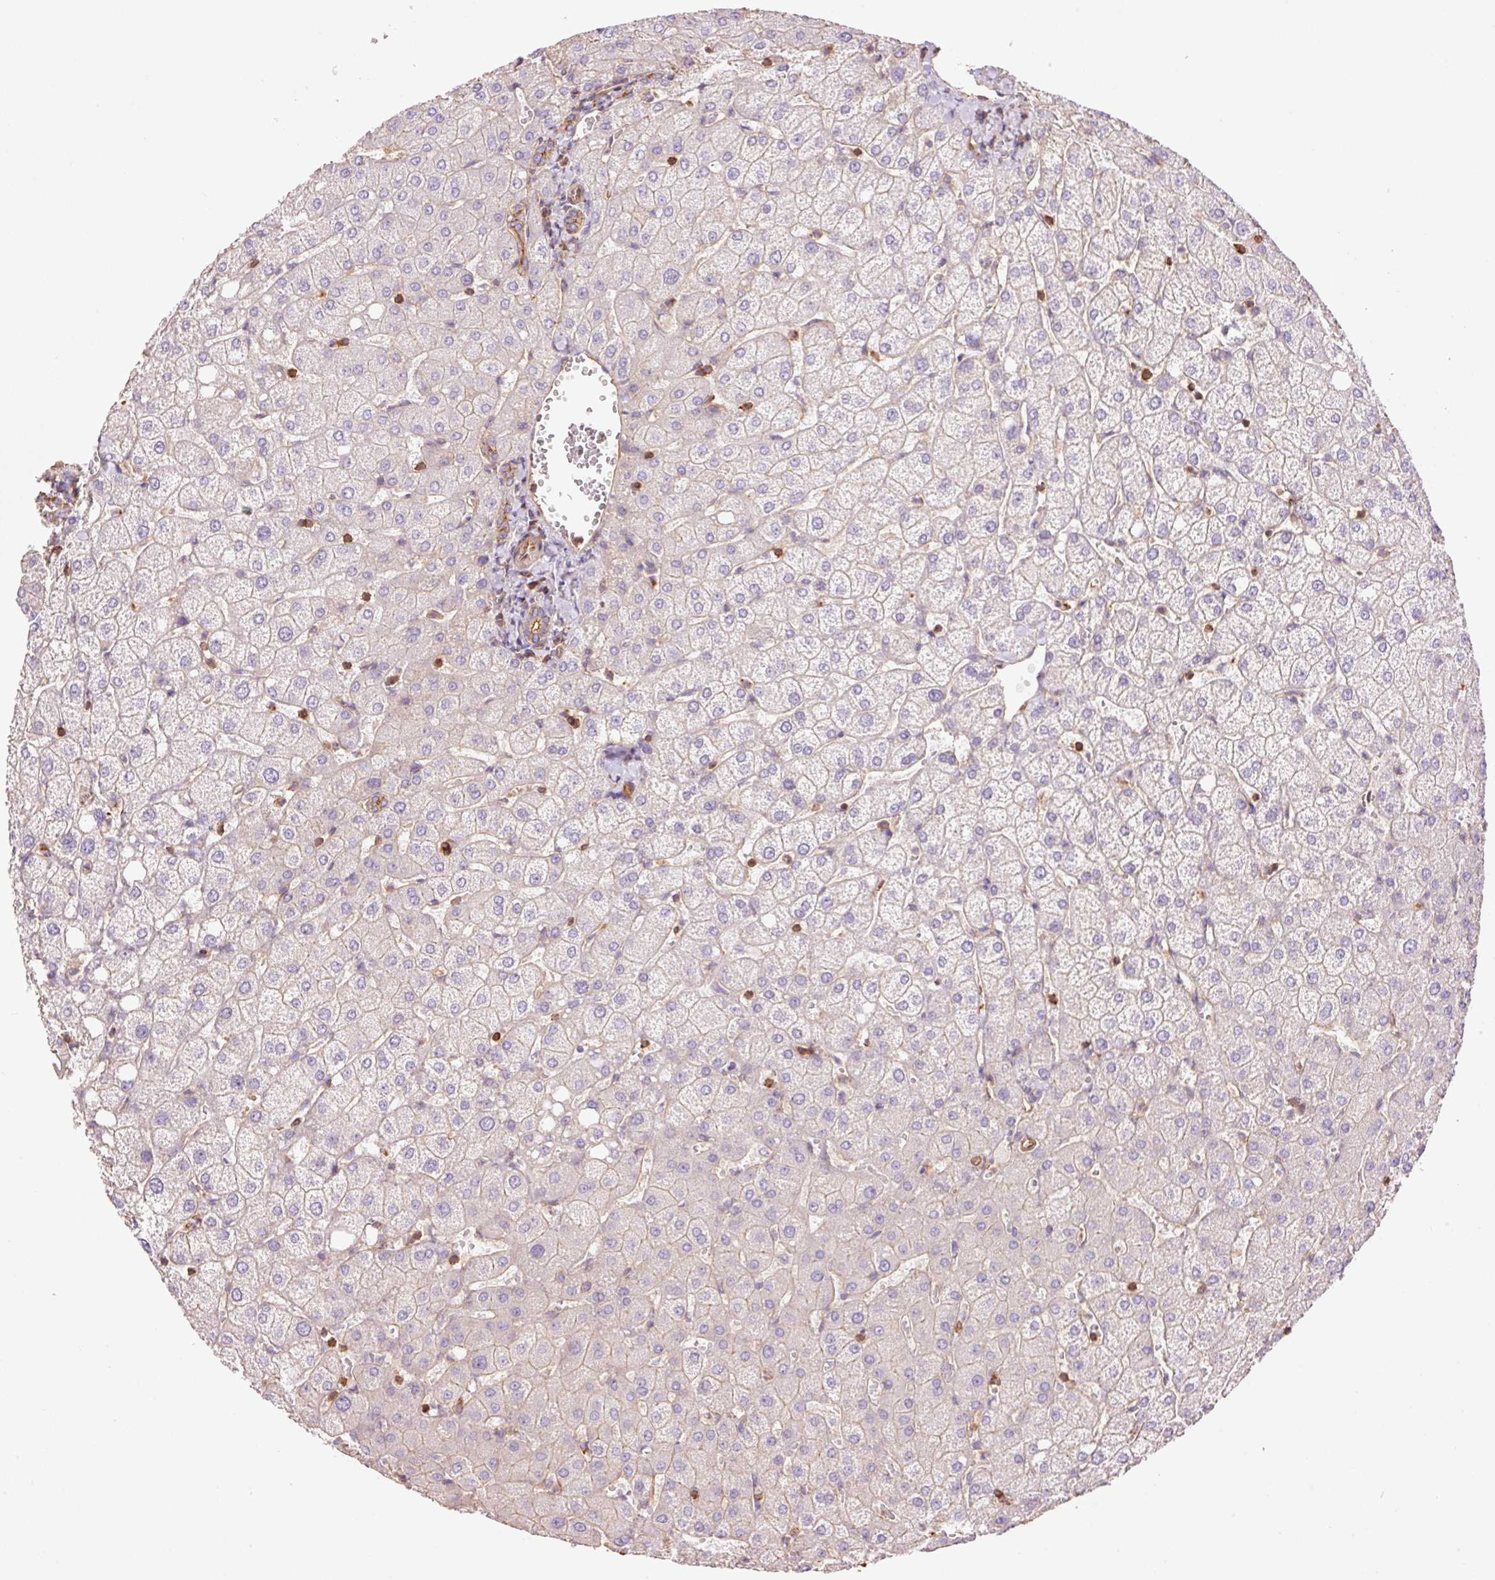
{"staining": {"intensity": "moderate", "quantity": "<25%", "location": "cytoplasmic/membranous"}, "tissue": "liver", "cell_type": "Cholangiocytes", "image_type": "normal", "snomed": [{"axis": "morphology", "description": "Normal tissue, NOS"}, {"axis": "topography", "description": "Liver"}], "caption": "Immunohistochemistry photomicrograph of normal liver stained for a protein (brown), which demonstrates low levels of moderate cytoplasmic/membranous positivity in about <25% of cholangiocytes.", "gene": "PPP1R1B", "patient": {"sex": "female", "age": 54}}